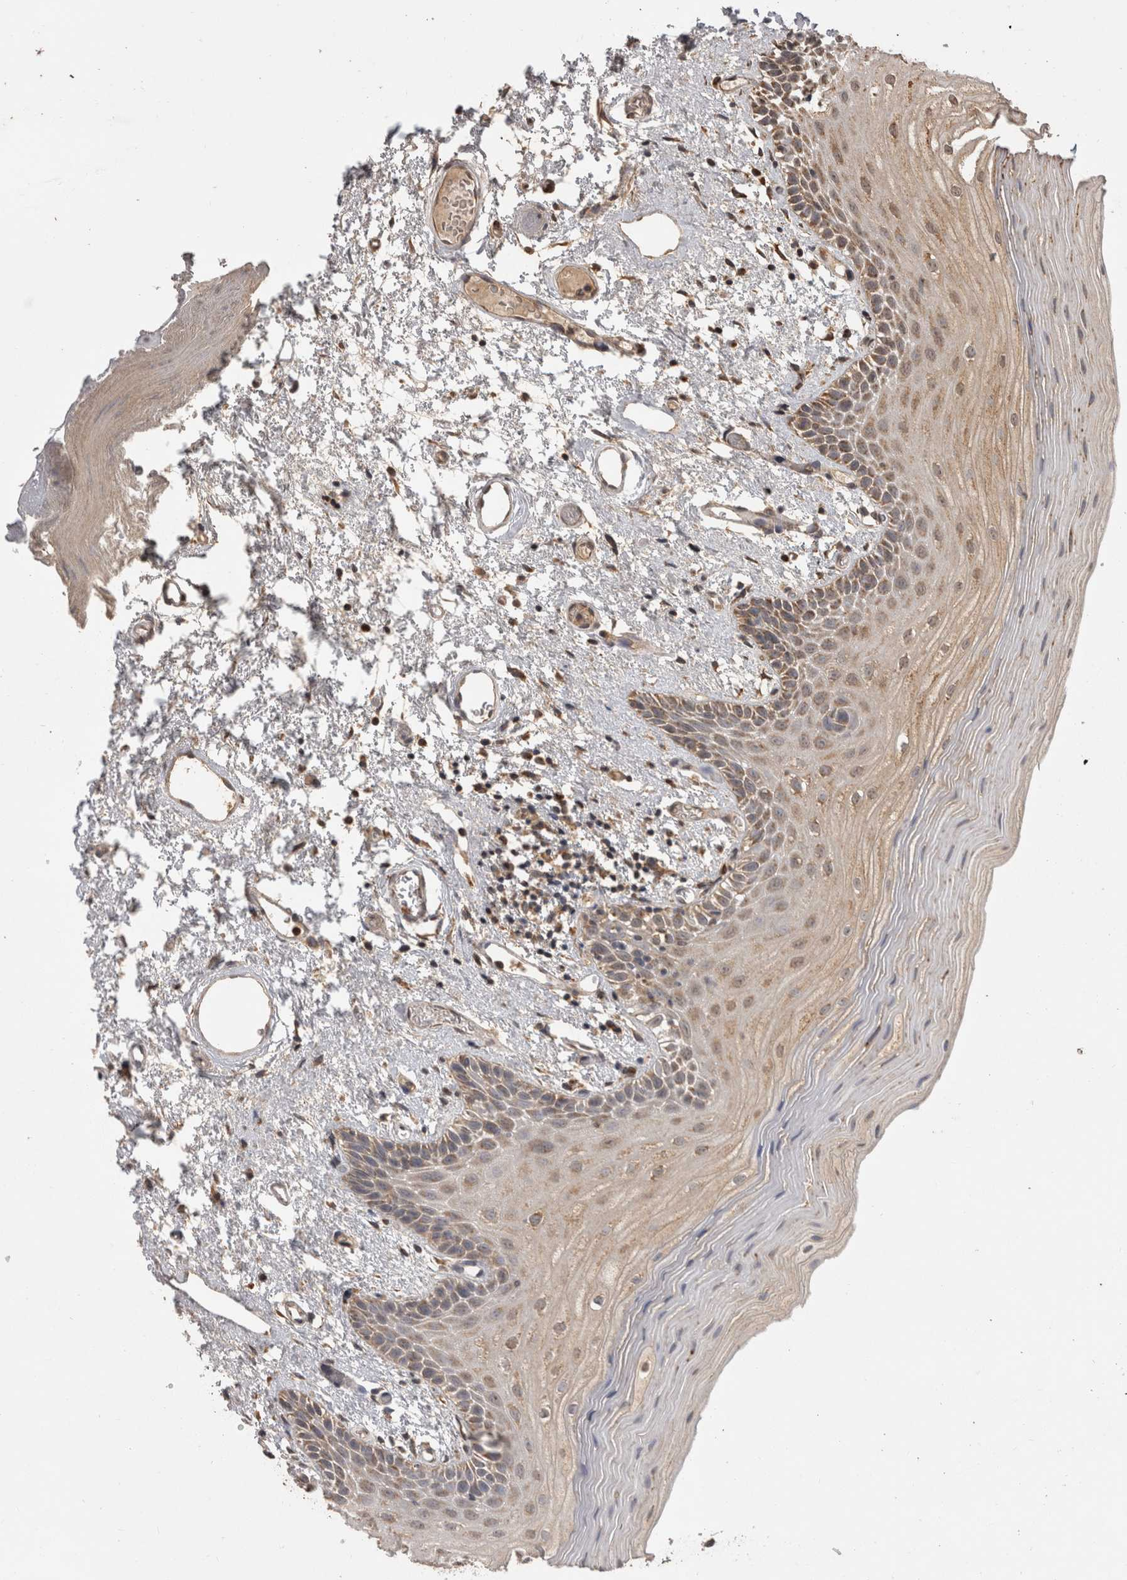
{"staining": {"intensity": "weak", "quantity": "25%-75%", "location": "cytoplasmic/membranous"}, "tissue": "oral mucosa", "cell_type": "Squamous epithelial cells", "image_type": "normal", "snomed": [{"axis": "morphology", "description": "Normal tissue, NOS"}, {"axis": "topography", "description": "Oral tissue"}], "caption": "This is a histology image of immunohistochemistry (IHC) staining of benign oral mucosa, which shows weak positivity in the cytoplasmic/membranous of squamous epithelial cells.", "gene": "PREP", "patient": {"sex": "male", "age": 52}}